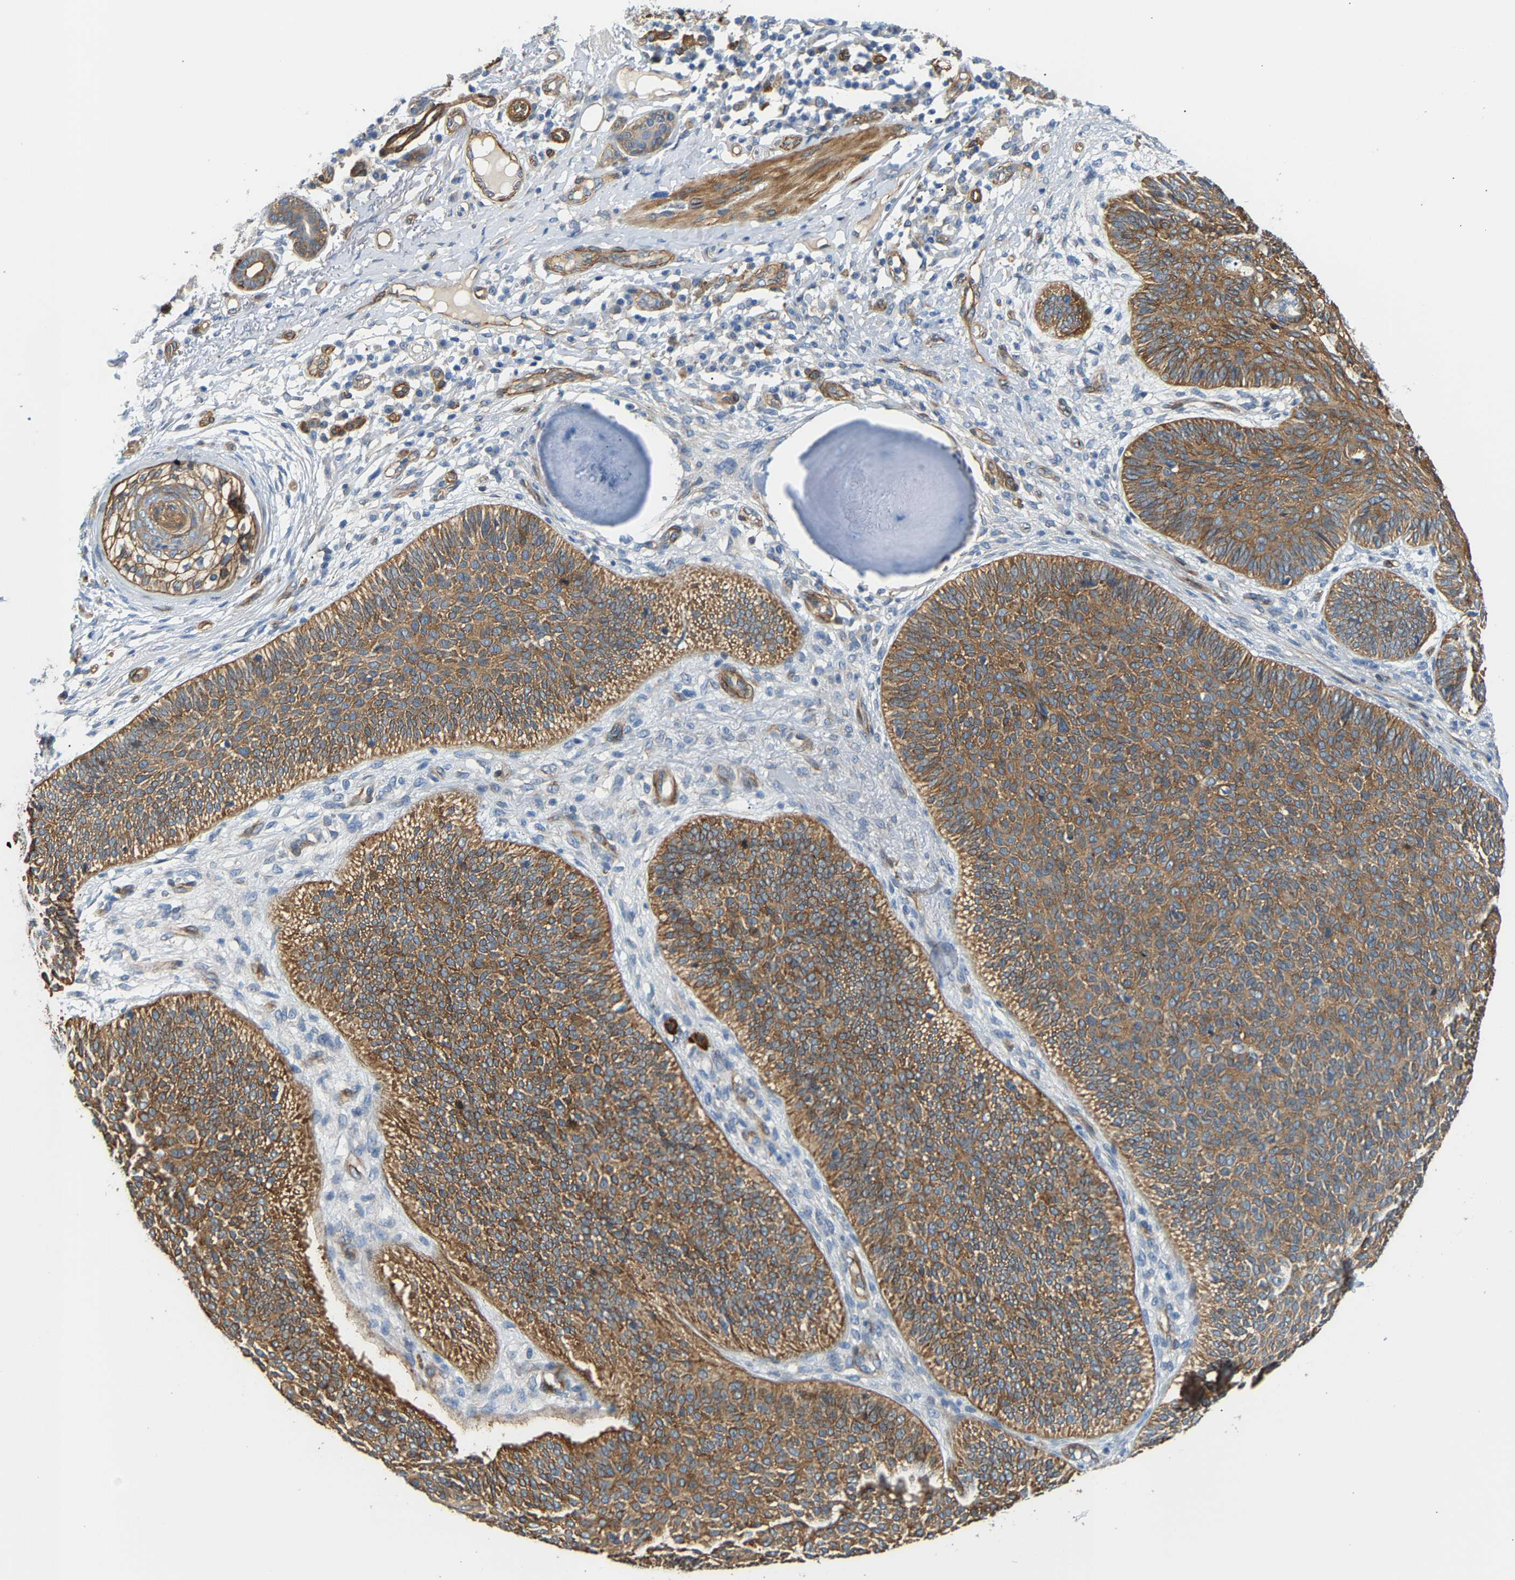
{"staining": {"intensity": "moderate", "quantity": ">75%", "location": "cytoplasmic/membranous"}, "tissue": "skin cancer", "cell_type": "Tumor cells", "image_type": "cancer", "snomed": [{"axis": "morphology", "description": "Normal tissue, NOS"}, {"axis": "morphology", "description": "Basal cell carcinoma"}, {"axis": "topography", "description": "Skin"}], "caption": "Skin cancer (basal cell carcinoma) was stained to show a protein in brown. There is medium levels of moderate cytoplasmic/membranous positivity in about >75% of tumor cells.", "gene": "PAWR", "patient": {"sex": "male", "age": 52}}